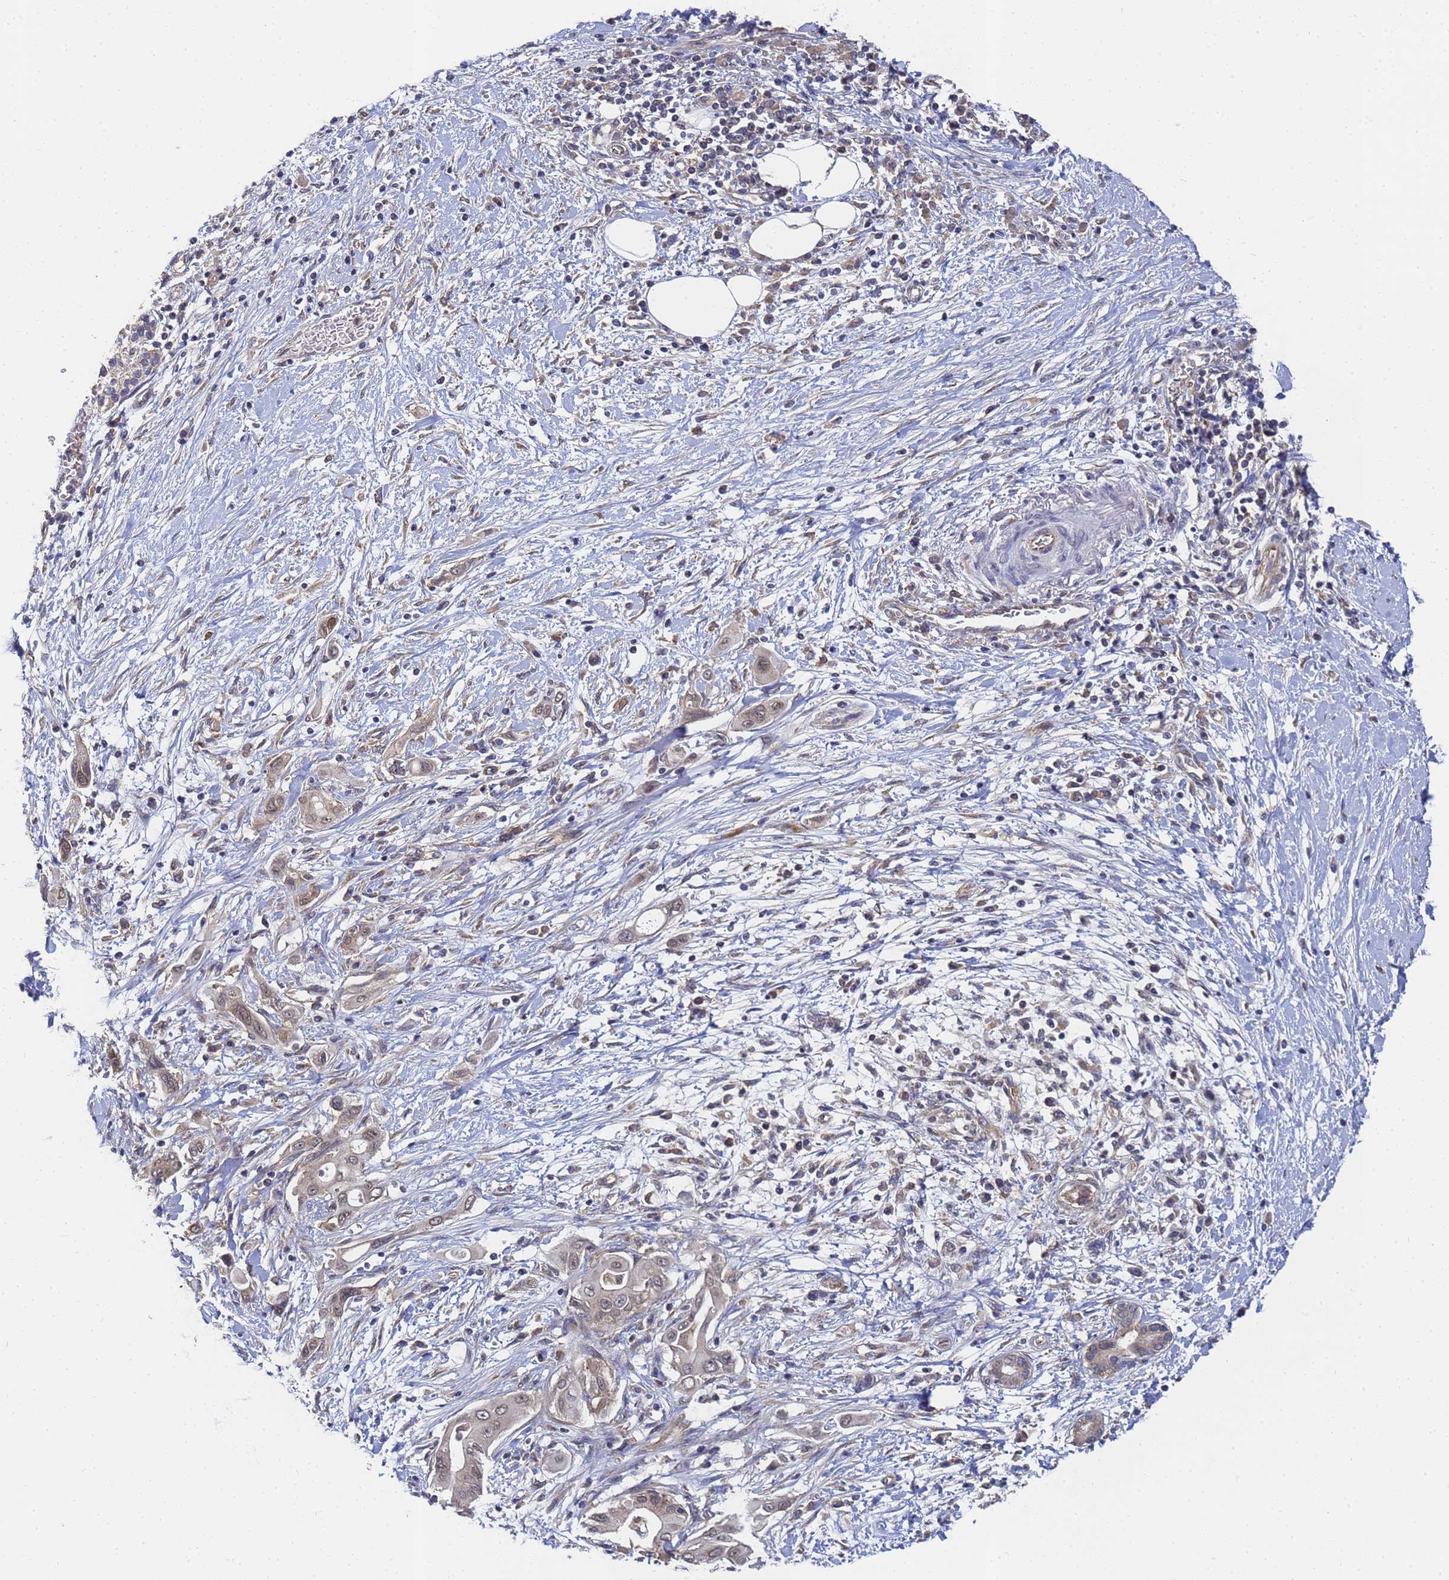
{"staining": {"intensity": "weak", "quantity": ">75%", "location": "nuclear"}, "tissue": "pancreatic cancer", "cell_type": "Tumor cells", "image_type": "cancer", "snomed": [{"axis": "morphology", "description": "Adenocarcinoma, NOS"}, {"axis": "topography", "description": "Pancreas"}], "caption": "Adenocarcinoma (pancreatic) stained for a protein demonstrates weak nuclear positivity in tumor cells.", "gene": "ALS2CL", "patient": {"sex": "male", "age": 58}}